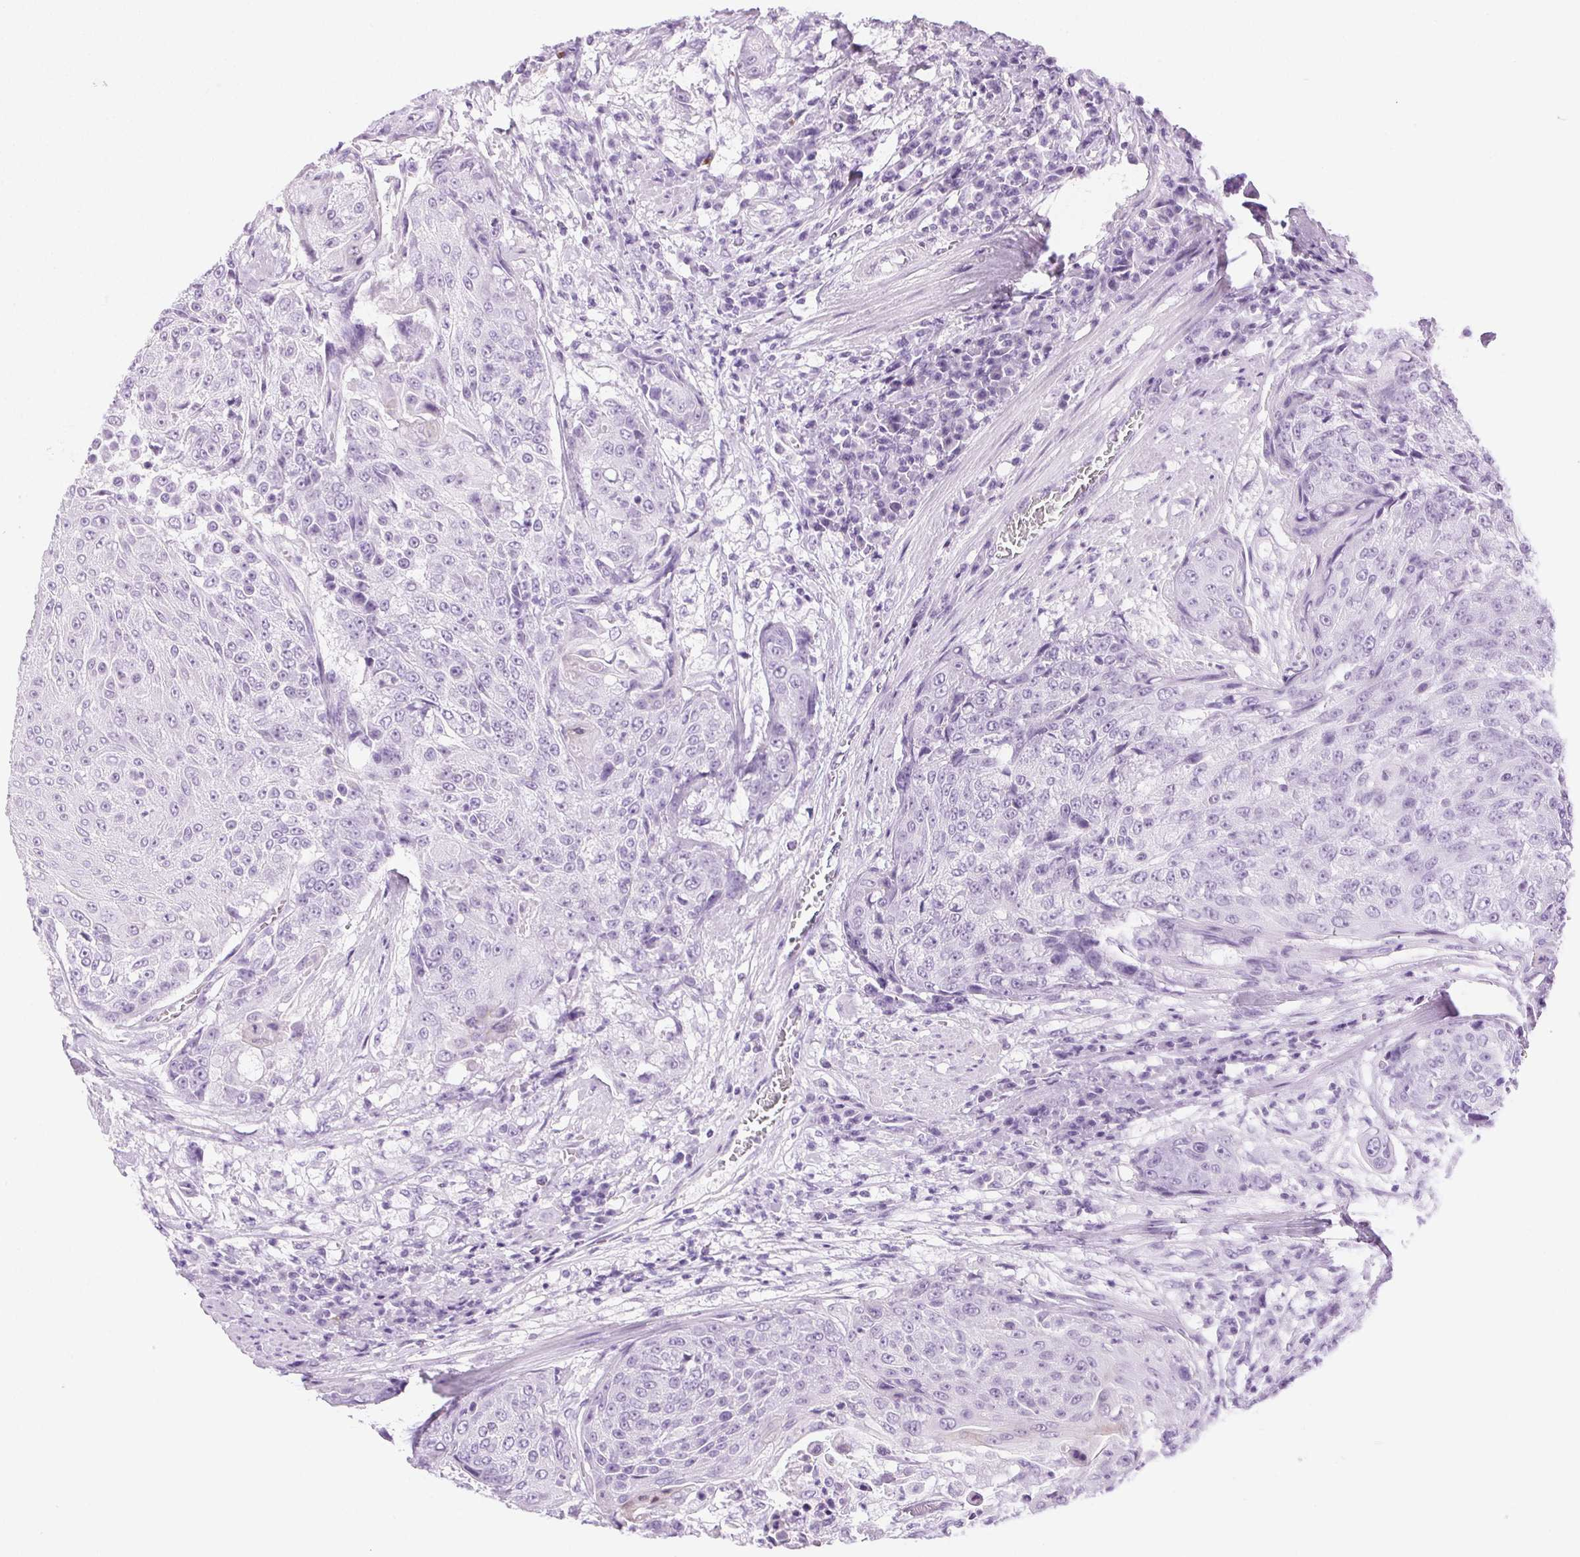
{"staining": {"intensity": "negative", "quantity": "none", "location": "none"}, "tissue": "urothelial cancer", "cell_type": "Tumor cells", "image_type": "cancer", "snomed": [{"axis": "morphology", "description": "Urothelial carcinoma, High grade"}, {"axis": "topography", "description": "Urinary bladder"}], "caption": "Human high-grade urothelial carcinoma stained for a protein using immunohistochemistry demonstrates no expression in tumor cells.", "gene": "C20orf85", "patient": {"sex": "female", "age": 63}}